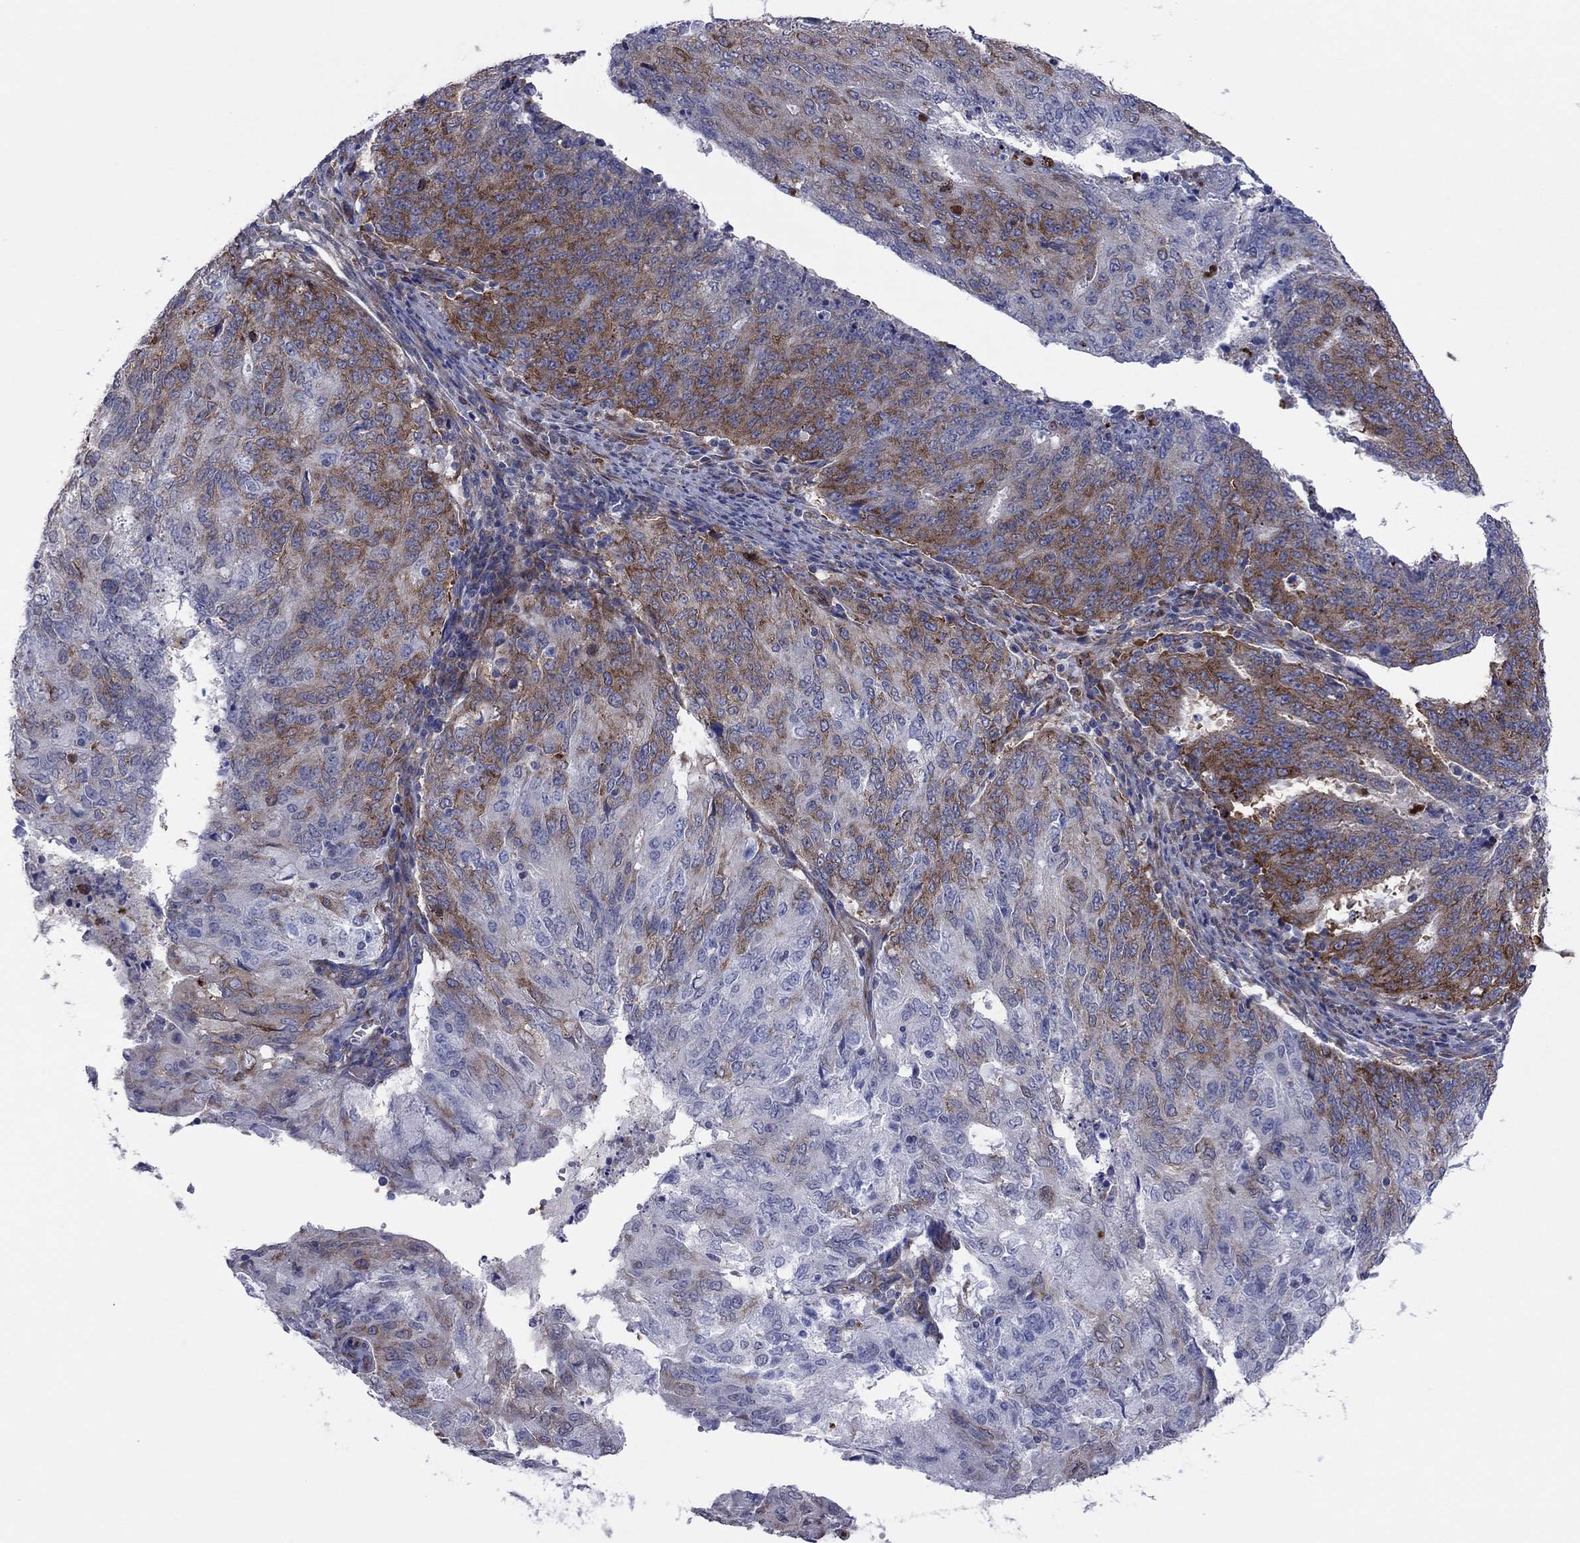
{"staining": {"intensity": "strong", "quantity": "<25%", "location": "cytoplasmic/membranous"}, "tissue": "endometrial cancer", "cell_type": "Tumor cells", "image_type": "cancer", "snomed": [{"axis": "morphology", "description": "Adenocarcinoma, NOS"}, {"axis": "topography", "description": "Endometrium"}], "caption": "Brown immunohistochemical staining in human adenocarcinoma (endometrial) exhibits strong cytoplasmic/membranous expression in about <25% of tumor cells. (DAB (3,3'-diaminobenzidine) = brown stain, brightfield microscopy at high magnification).", "gene": "GPR155", "patient": {"sex": "female", "age": 82}}